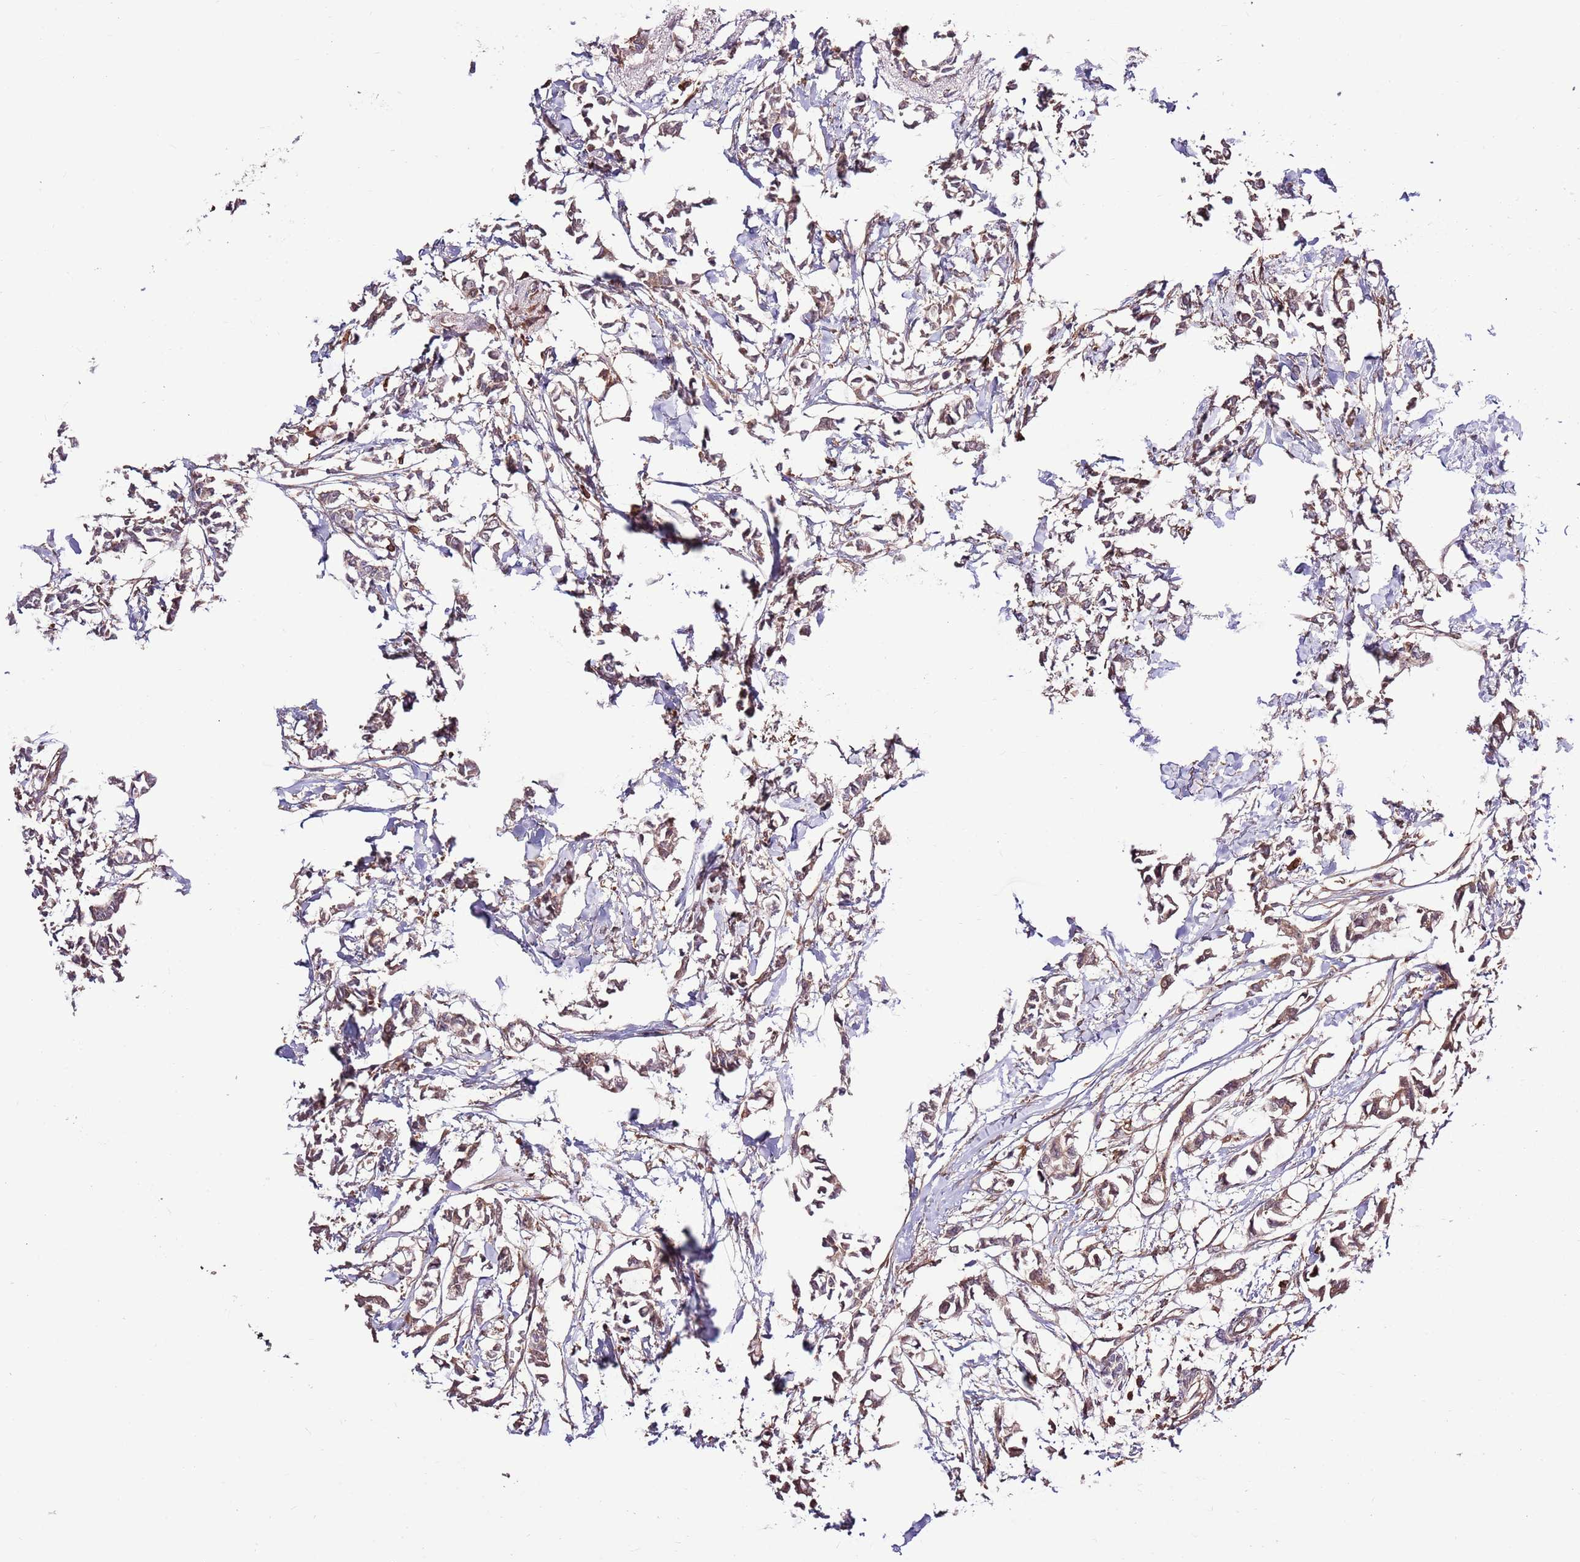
{"staining": {"intensity": "weak", "quantity": ">75%", "location": "cytoplasmic/membranous"}, "tissue": "breast cancer", "cell_type": "Tumor cells", "image_type": "cancer", "snomed": [{"axis": "morphology", "description": "Duct carcinoma"}, {"axis": "topography", "description": "Breast"}], "caption": "Brown immunohistochemical staining in invasive ductal carcinoma (breast) demonstrates weak cytoplasmic/membranous positivity in about >75% of tumor cells. (Brightfield microscopy of DAB IHC at high magnification).", "gene": "SMG1", "patient": {"sex": "female", "age": 41}}